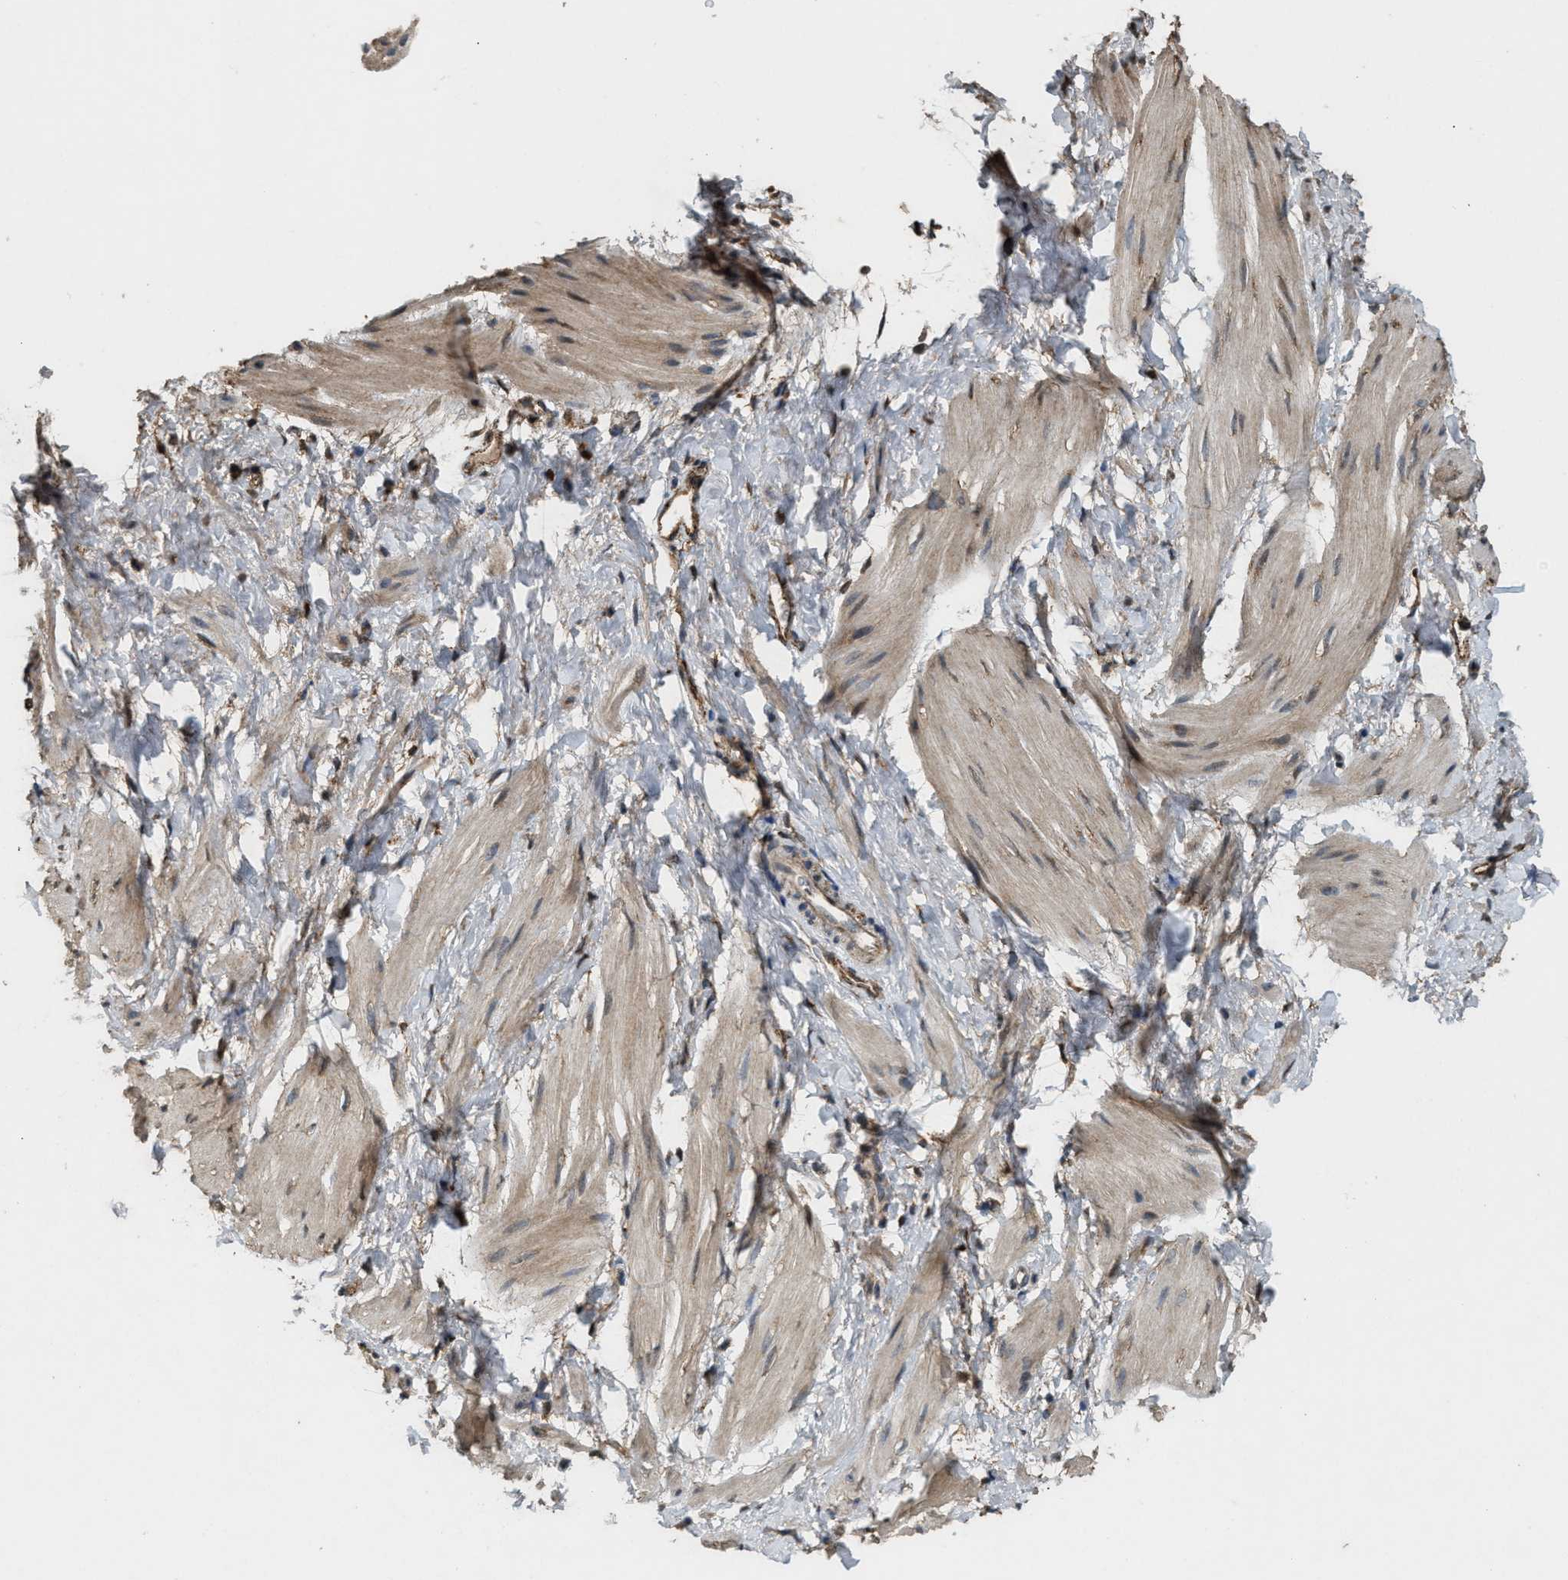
{"staining": {"intensity": "weak", "quantity": "25%-75%", "location": "cytoplasmic/membranous"}, "tissue": "smooth muscle", "cell_type": "Smooth muscle cells", "image_type": "normal", "snomed": [{"axis": "morphology", "description": "Normal tissue, NOS"}, {"axis": "topography", "description": "Smooth muscle"}], "caption": "Immunohistochemistry staining of unremarkable smooth muscle, which shows low levels of weak cytoplasmic/membranous positivity in about 25%-75% of smooth muscle cells indicating weak cytoplasmic/membranous protein positivity. The staining was performed using DAB (3,3'-diaminobenzidine) (brown) for protein detection and nuclei were counterstained in hematoxylin (blue).", "gene": "ARHGEF5", "patient": {"sex": "male", "age": 16}}